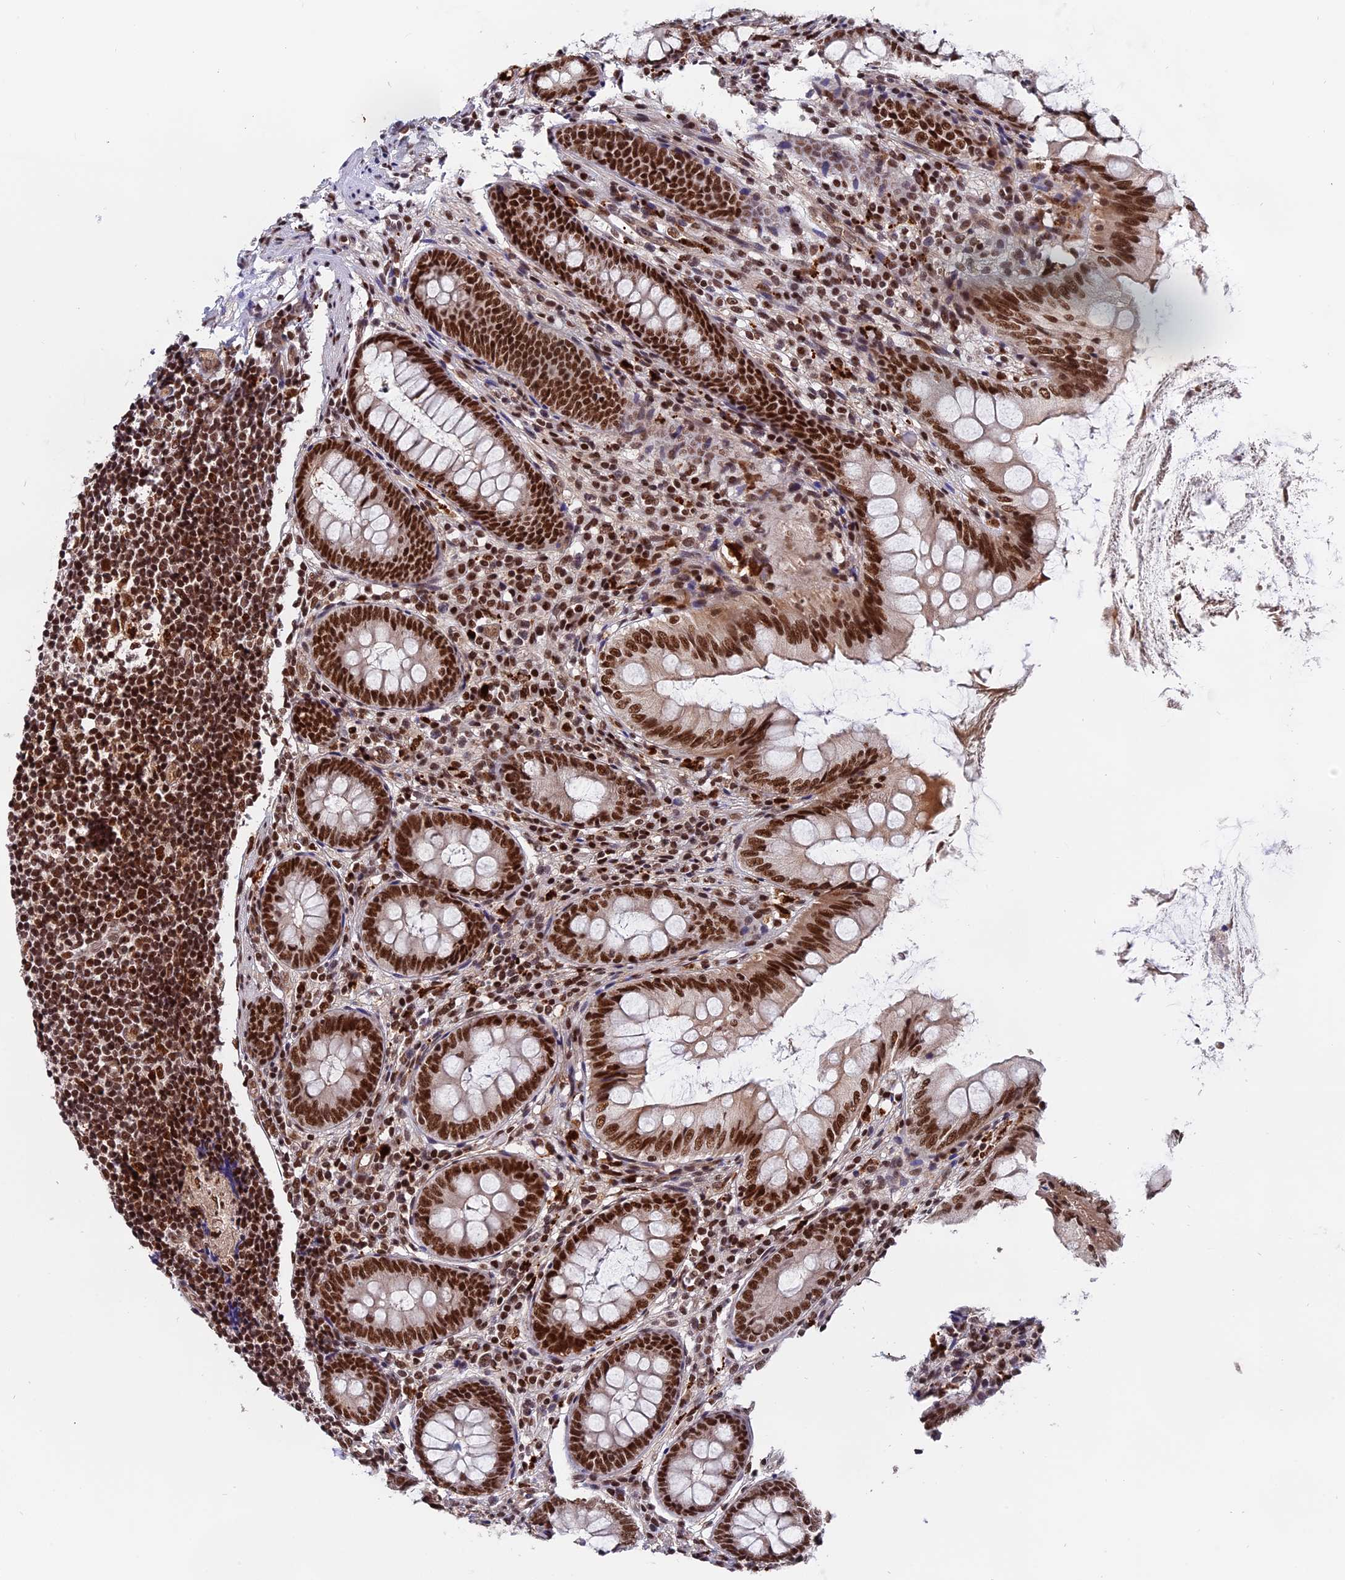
{"staining": {"intensity": "strong", "quantity": ">75%", "location": "nuclear"}, "tissue": "appendix", "cell_type": "Glandular cells", "image_type": "normal", "snomed": [{"axis": "morphology", "description": "Normal tissue, NOS"}, {"axis": "topography", "description": "Appendix"}], "caption": "Protein analysis of benign appendix exhibits strong nuclear expression in about >75% of glandular cells.", "gene": "RAMACL", "patient": {"sex": "female", "age": 77}}